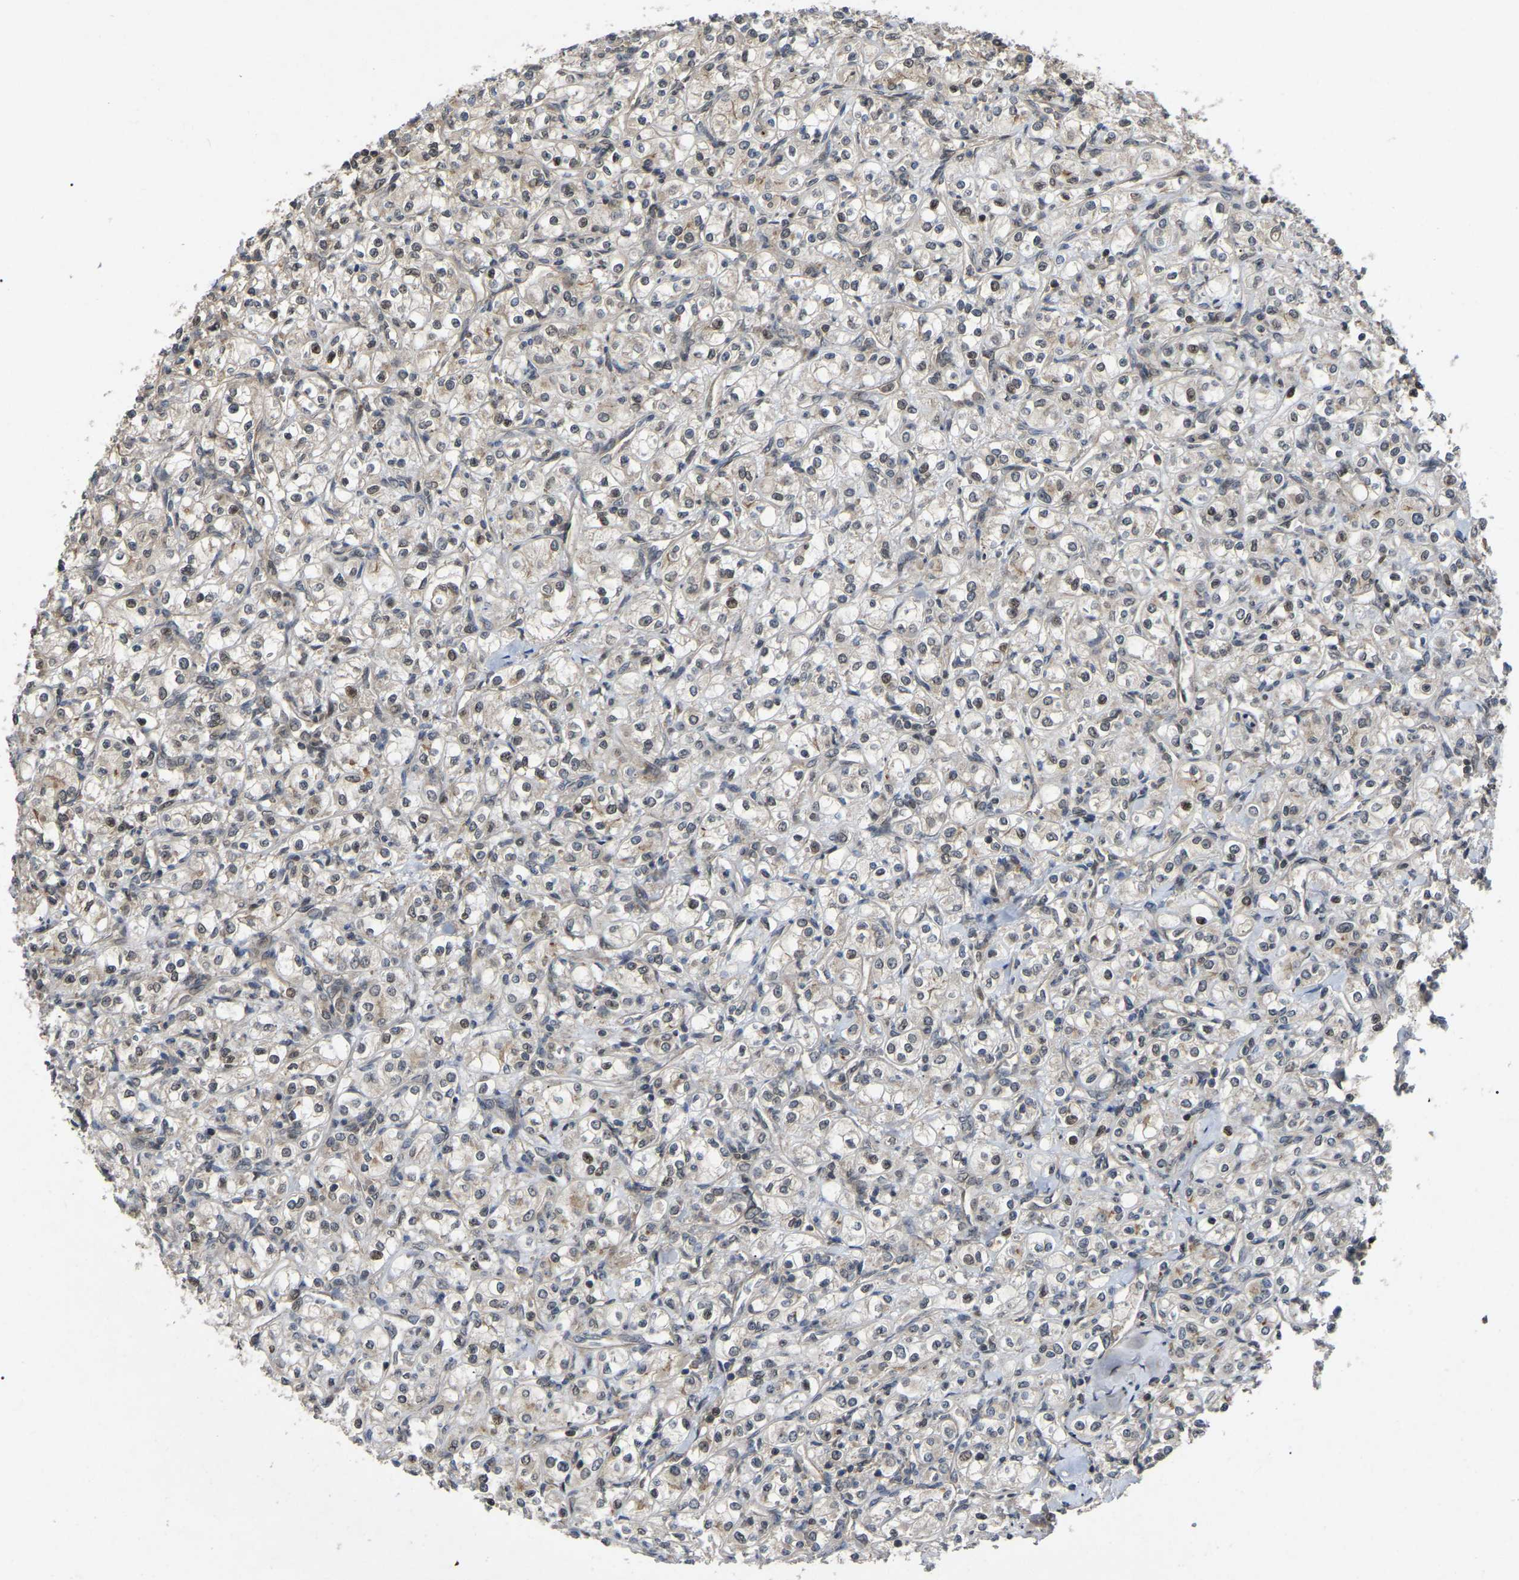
{"staining": {"intensity": "weak", "quantity": "<25%", "location": "cytoplasmic/membranous,nuclear"}, "tissue": "renal cancer", "cell_type": "Tumor cells", "image_type": "cancer", "snomed": [{"axis": "morphology", "description": "Adenocarcinoma, NOS"}, {"axis": "topography", "description": "Kidney"}], "caption": "An image of adenocarcinoma (renal) stained for a protein displays no brown staining in tumor cells.", "gene": "KIAA1549", "patient": {"sex": "male", "age": 77}}